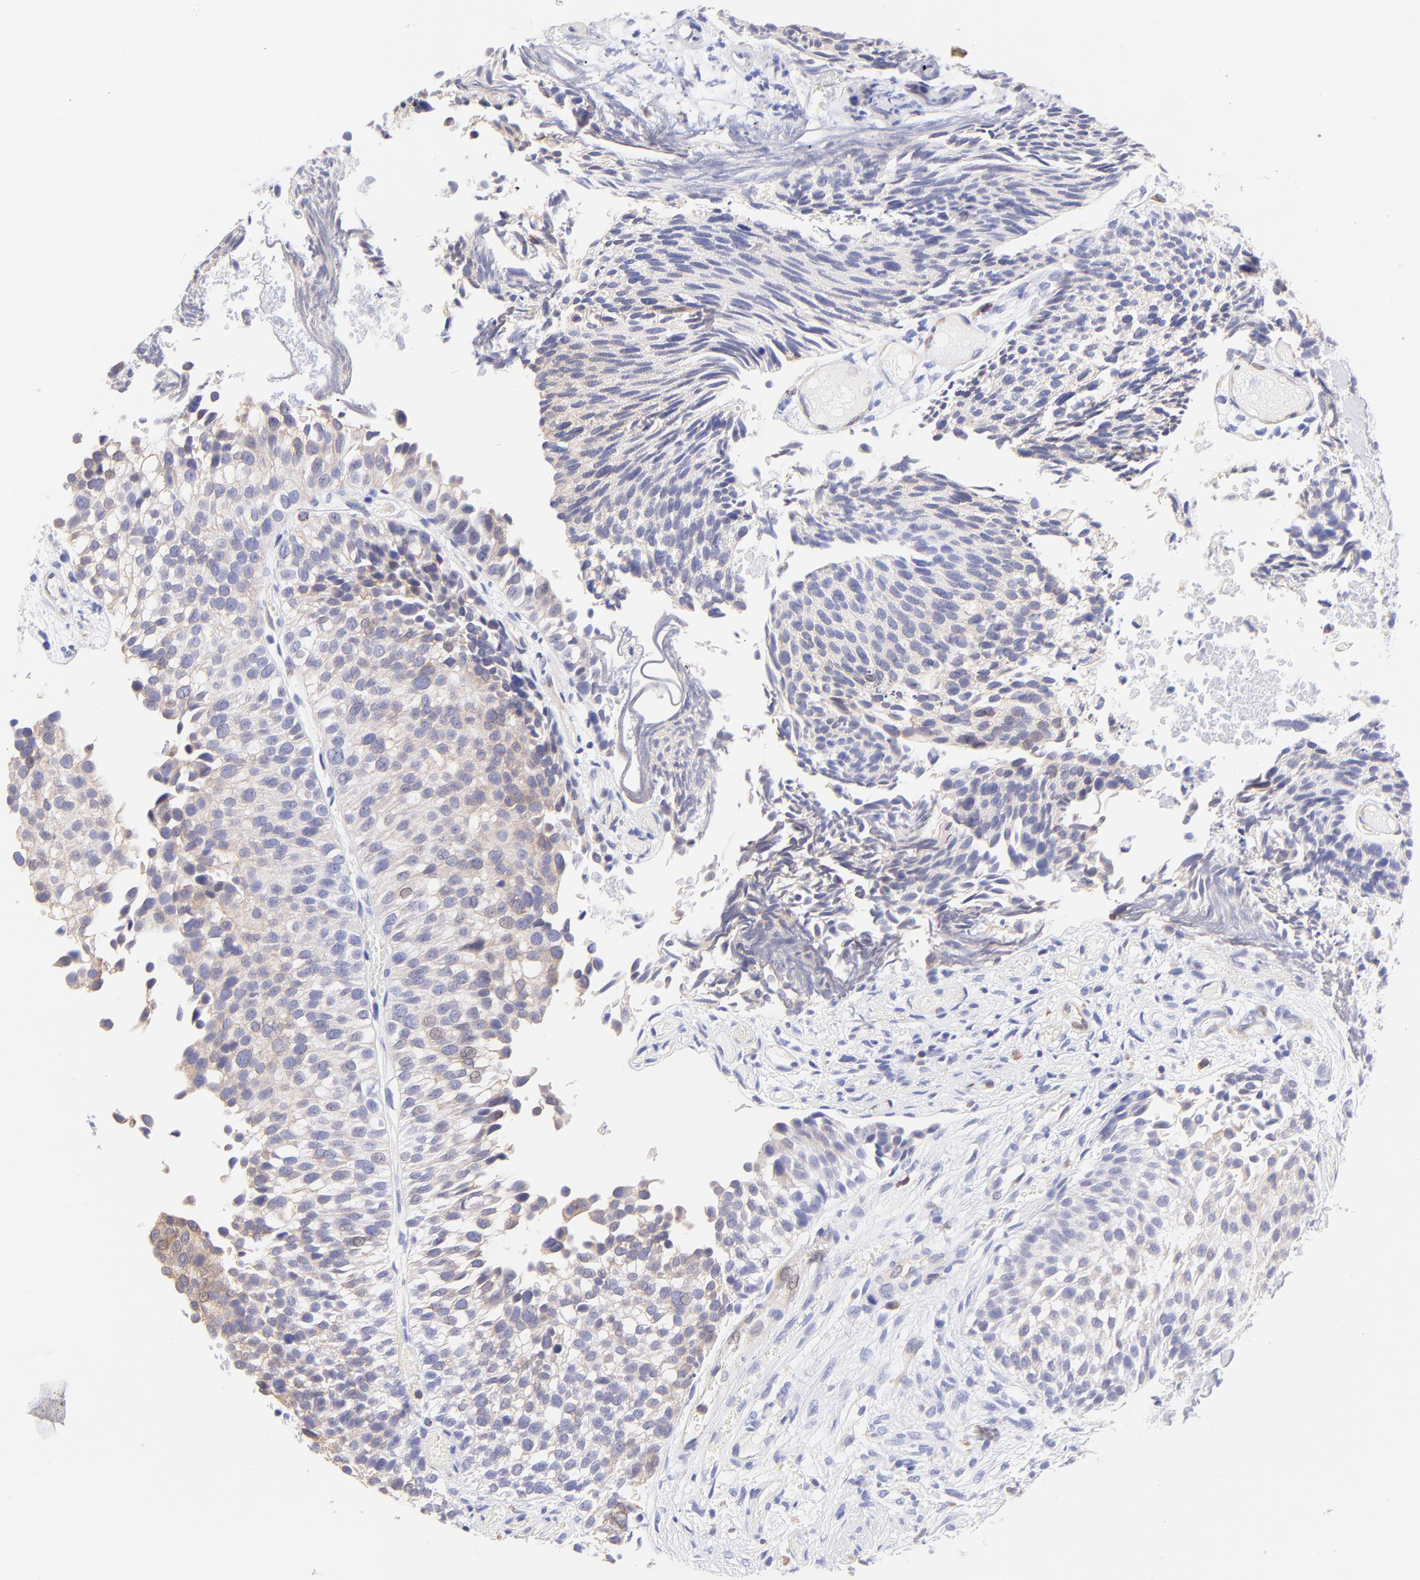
{"staining": {"intensity": "weak", "quantity": "<25%", "location": "cytoplasmic/membranous"}, "tissue": "urothelial cancer", "cell_type": "Tumor cells", "image_type": "cancer", "snomed": [{"axis": "morphology", "description": "Urothelial carcinoma, Low grade"}, {"axis": "topography", "description": "Urinary bladder"}], "caption": "DAB (3,3'-diaminobenzidine) immunohistochemical staining of human low-grade urothelial carcinoma reveals no significant staining in tumor cells. The staining was performed using DAB to visualize the protein expression in brown, while the nuclei were stained in blue with hematoxylin (Magnification: 20x).", "gene": "IRAG2", "patient": {"sex": "male", "age": 84}}